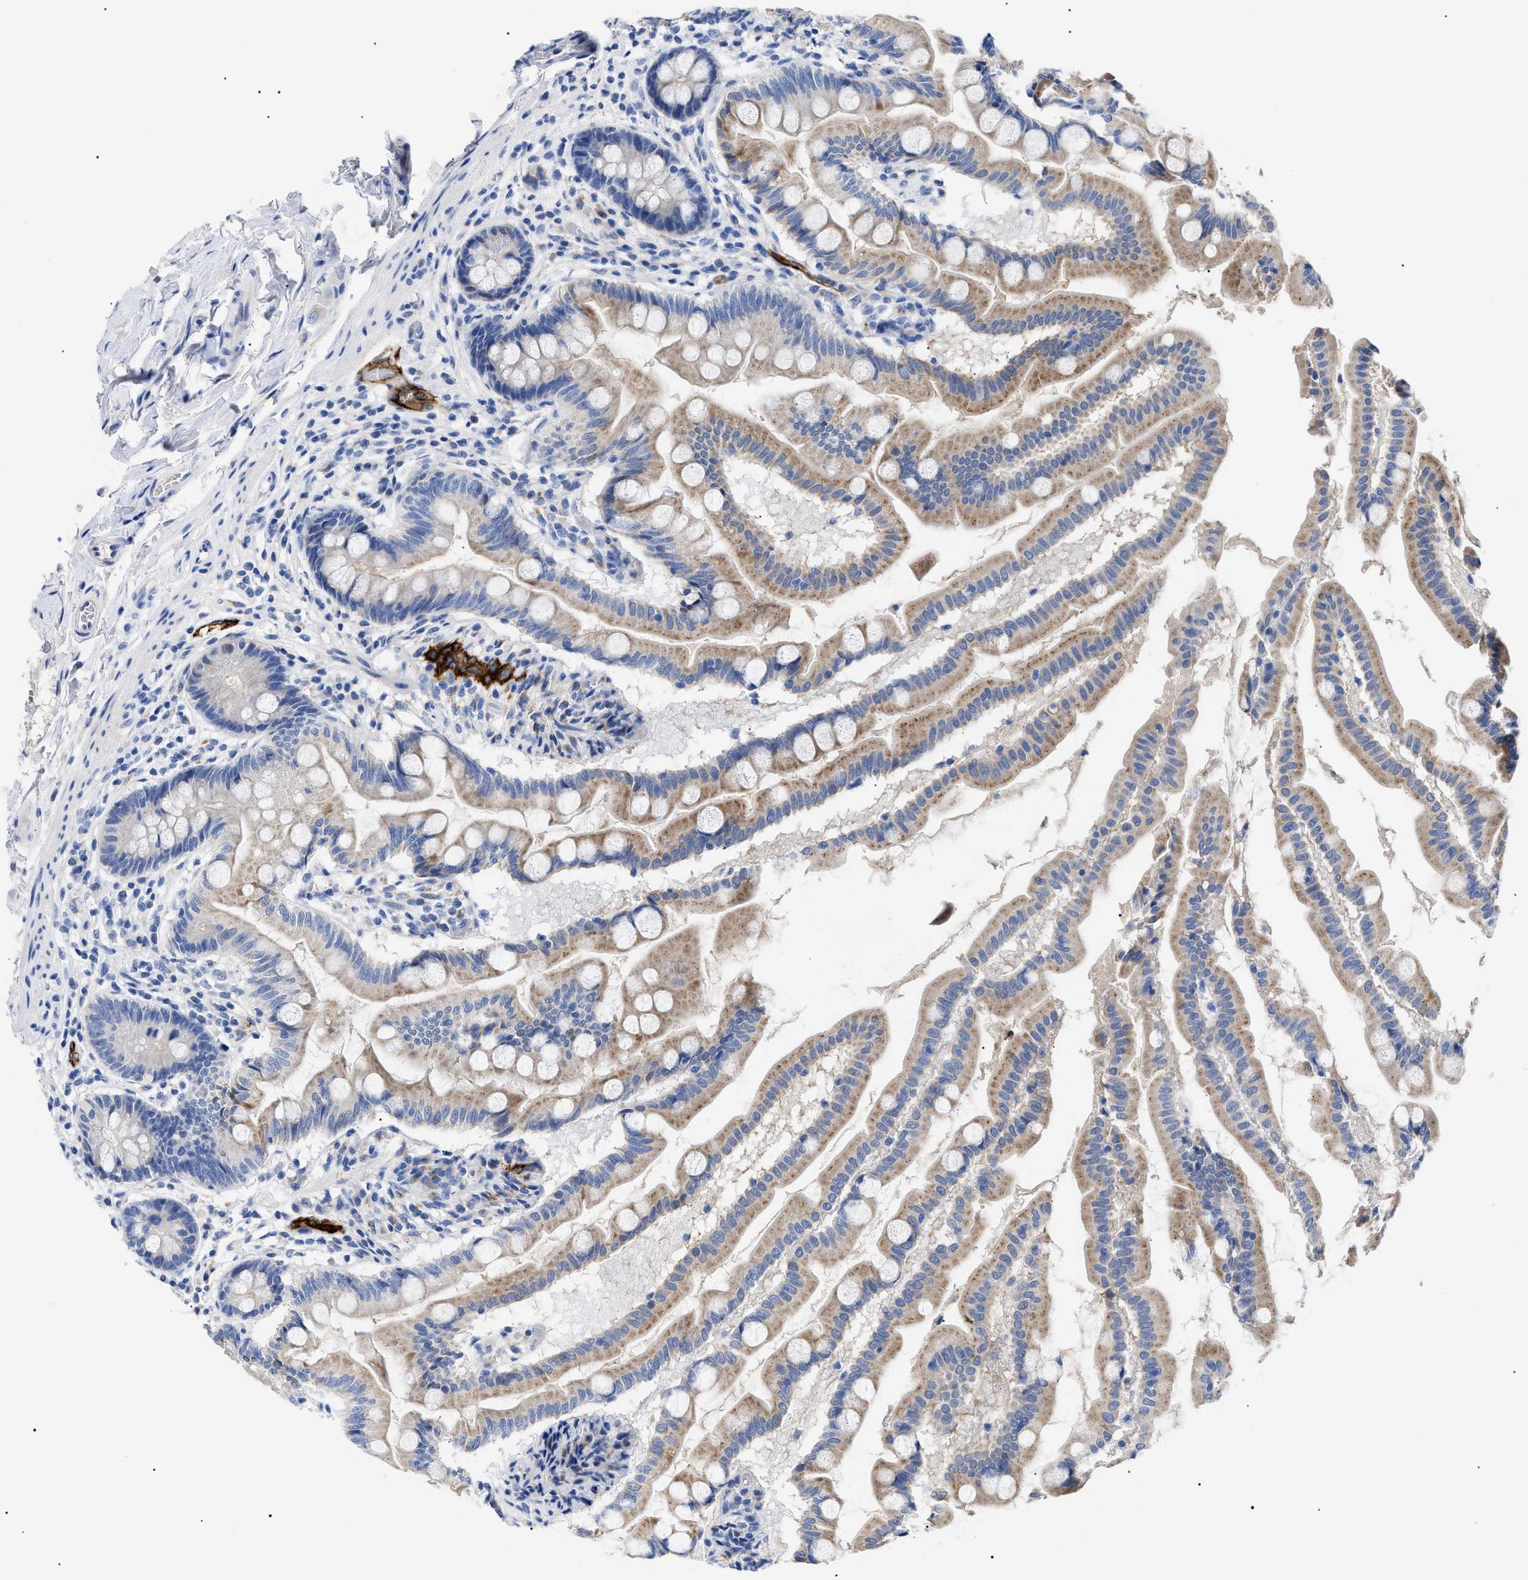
{"staining": {"intensity": "moderate", "quantity": ">75%", "location": "cytoplasmic/membranous"}, "tissue": "small intestine", "cell_type": "Glandular cells", "image_type": "normal", "snomed": [{"axis": "morphology", "description": "Normal tissue, NOS"}, {"axis": "topography", "description": "Small intestine"}], "caption": "Protein expression analysis of normal human small intestine reveals moderate cytoplasmic/membranous staining in about >75% of glandular cells.", "gene": "ACKR1", "patient": {"sex": "female", "age": 56}}